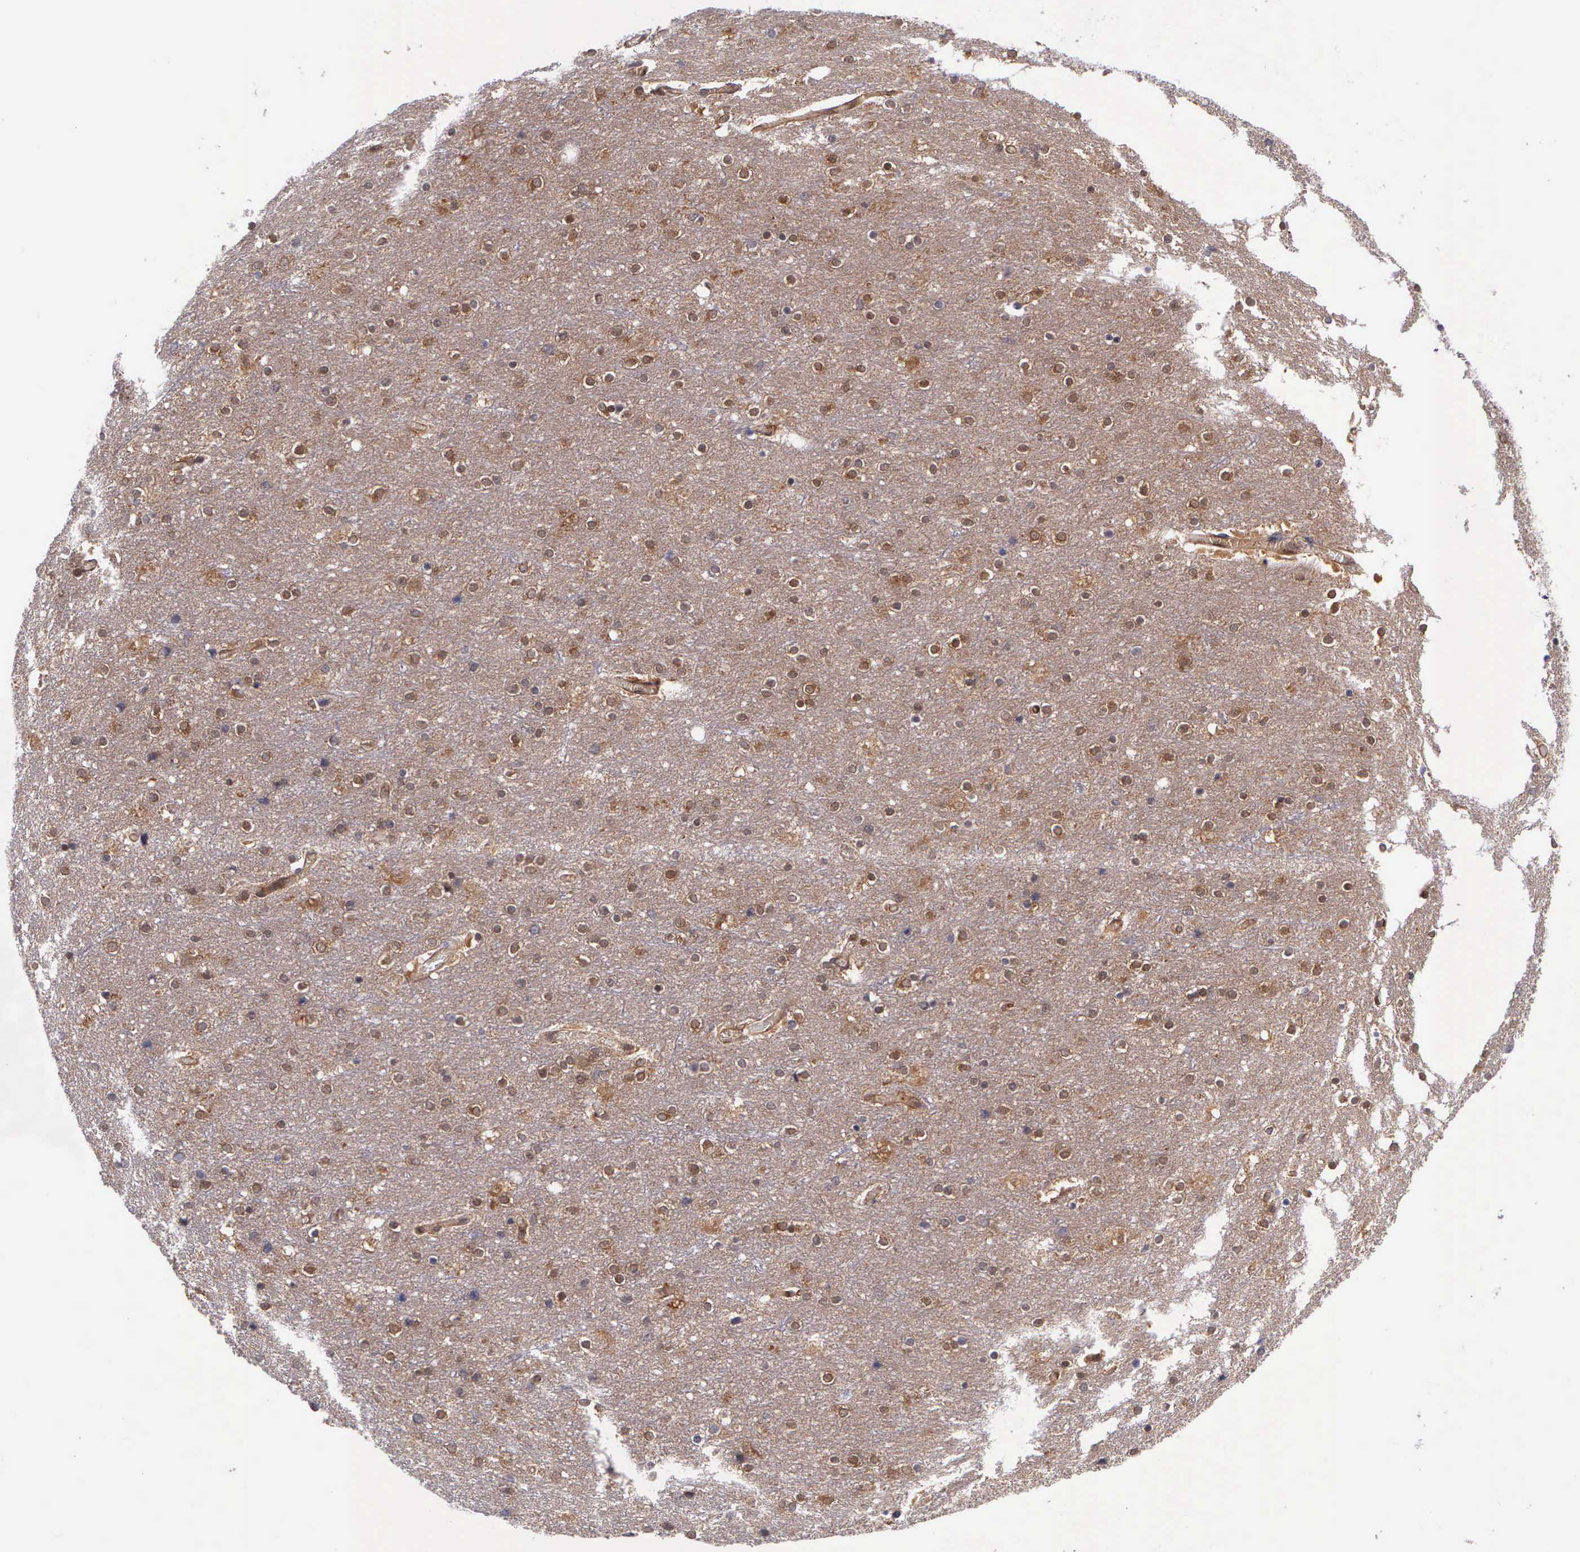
{"staining": {"intensity": "moderate", "quantity": ">75%", "location": "cytoplasmic/membranous"}, "tissue": "cerebral cortex", "cell_type": "Endothelial cells", "image_type": "normal", "snomed": [{"axis": "morphology", "description": "Normal tissue, NOS"}, {"axis": "topography", "description": "Cerebral cortex"}], "caption": "Endothelial cells reveal moderate cytoplasmic/membranous positivity in about >75% of cells in normal cerebral cortex.", "gene": "GMPR2", "patient": {"sex": "female", "age": 54}}